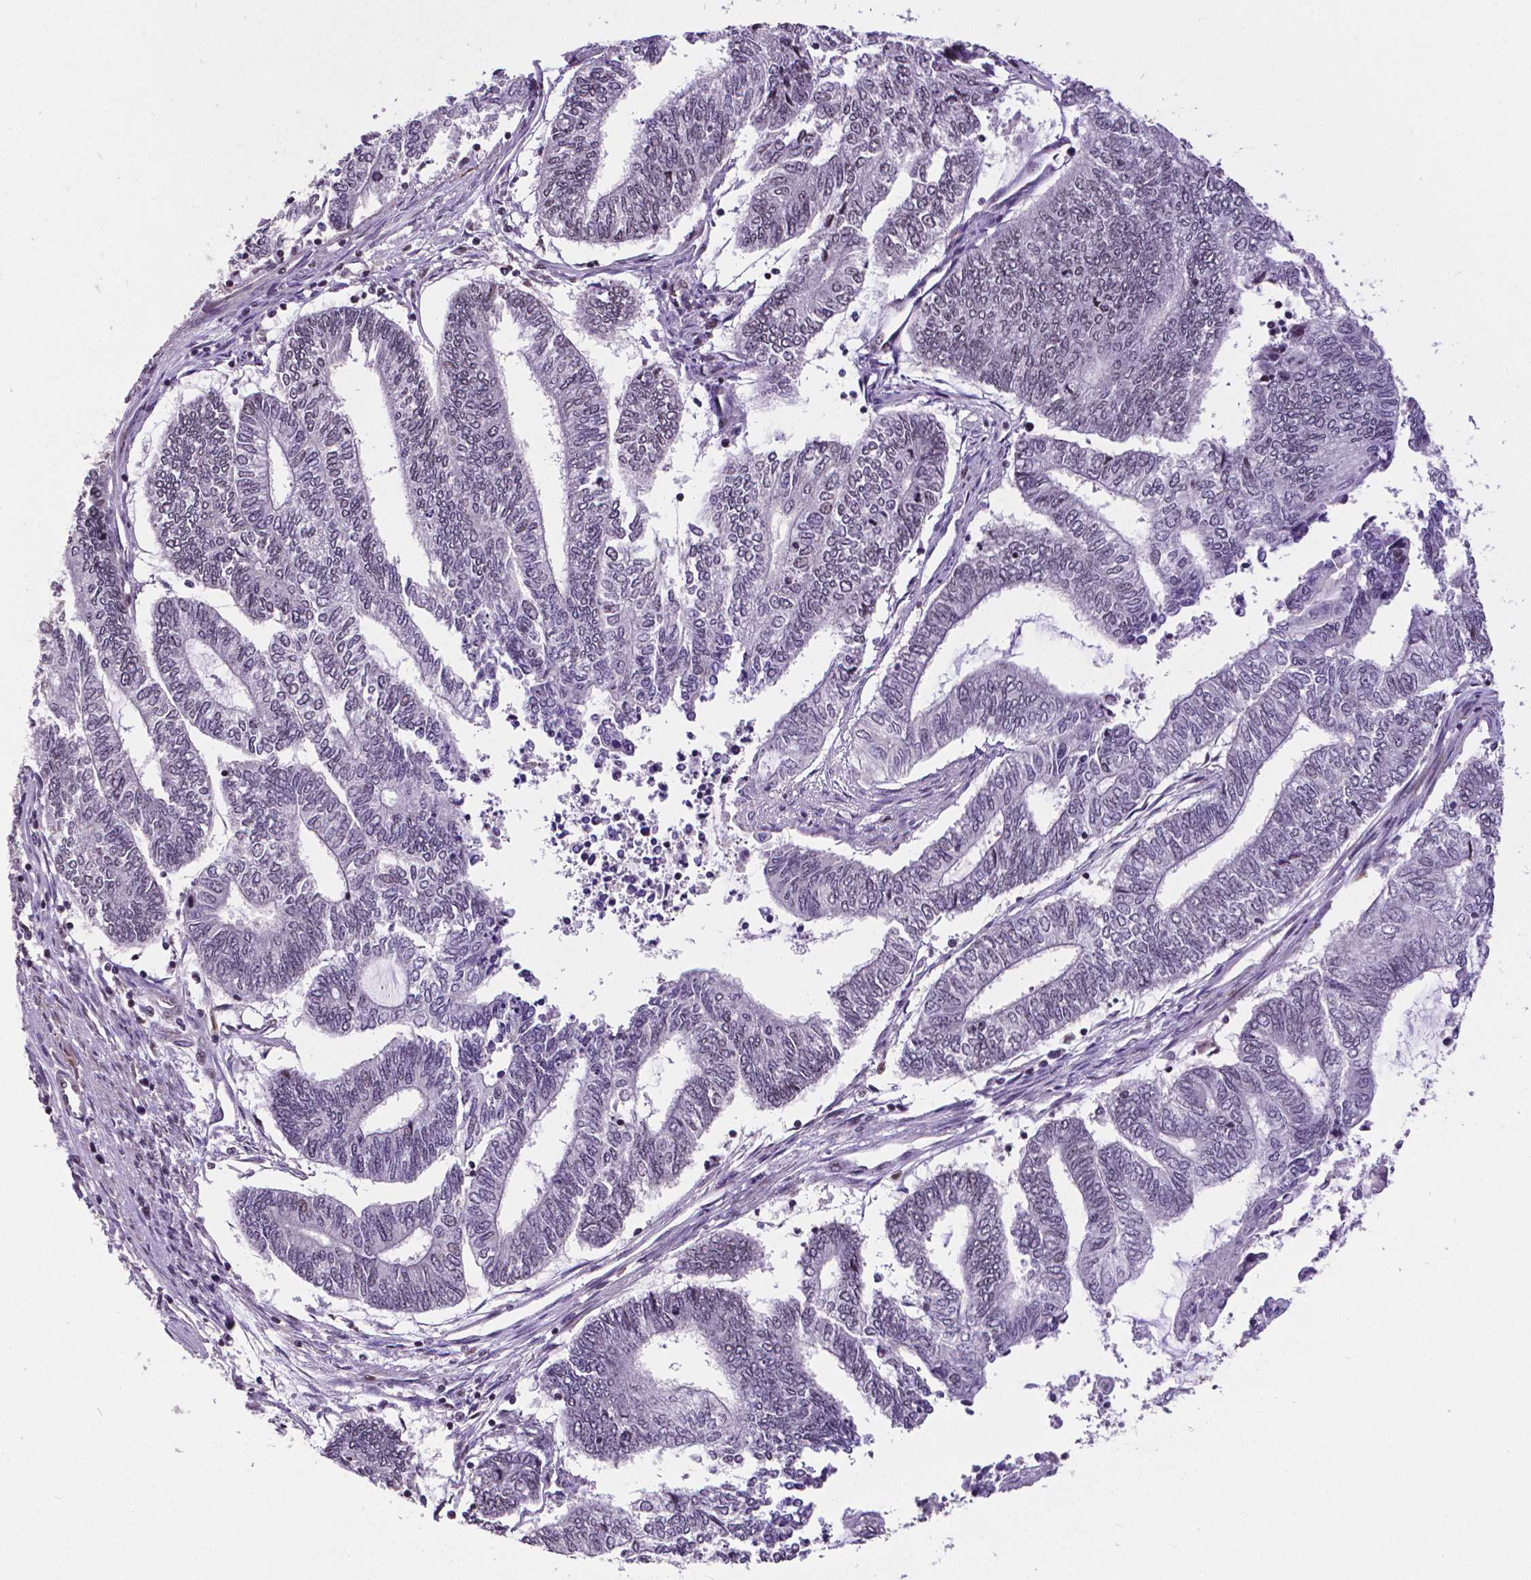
{"staining": {"intensity": "negative", "quantity": "none", "location": "none"}, "tissue": "endometrial cancer", "cell_type": "Tumor cells", "image_type": "cancer", "snomed": [{"axis": "morphology", "description": "Adenocarcinoma, NOS"}, {"axis": "topography", "description": "Uterus"}, {"axis": "topography", "description": "Endometrium"}], "caption": "Immunohistochemical staining of human adenocarcinoma (endometrial) reveals no significant staining in tumor cells. (IHC, brightfield microscopy, high magnification).", "gene": "CTCF", "patient": {"sex": "female", "age": 70}}